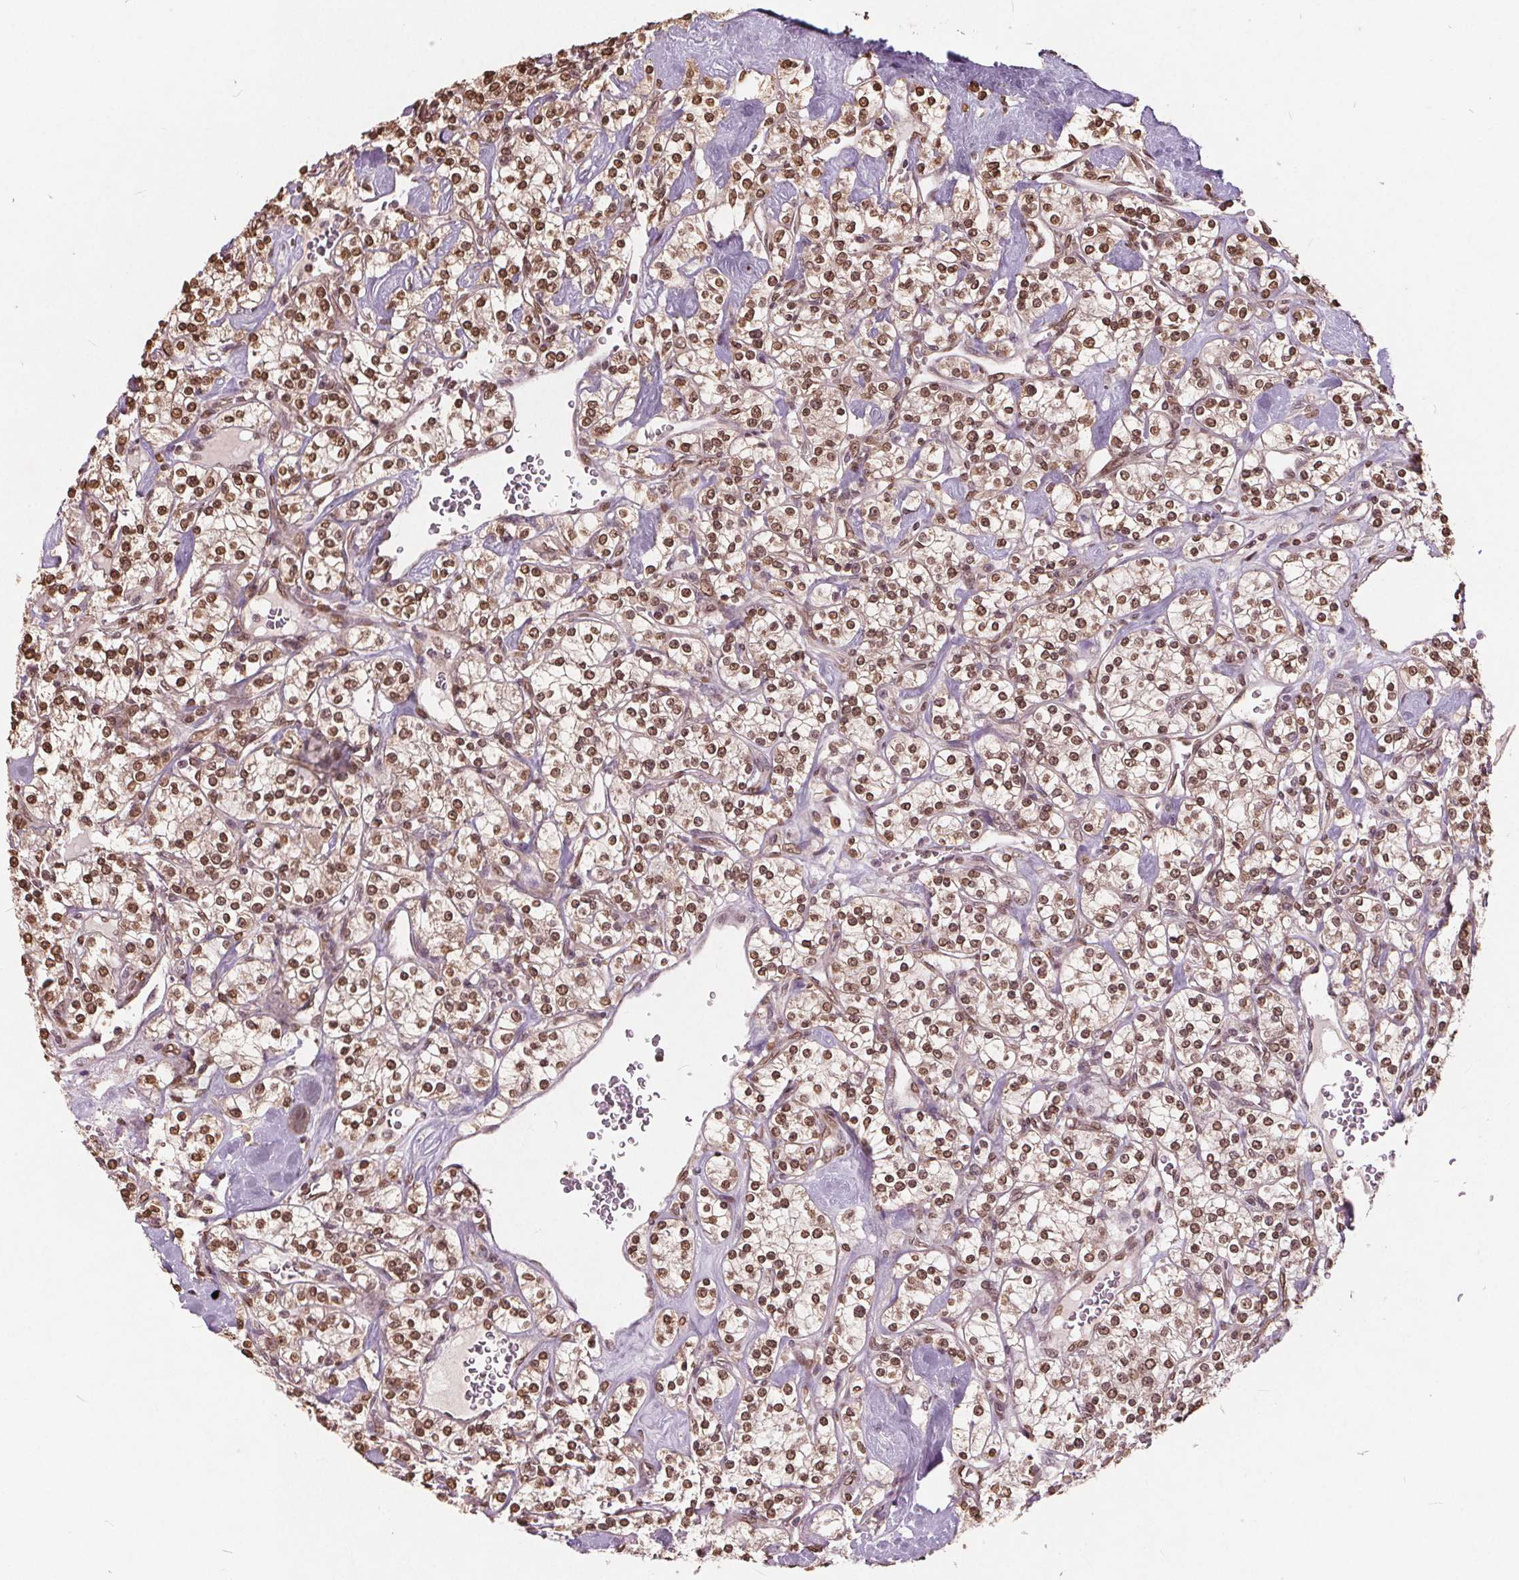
{"staining": {"intensity": "moderate", "quantity": ">75%", "location": "nuclear"}, "tissue": "renal cancer", "cell_type": "Tumor cells", "image_type": "cancer", "snomed": [{"axis": "morphology", "description": "Adenocarcinoma, NOS"}, {"axis": "topography", "description": "Kidney"}], "caption": "Adenocarcinoma (renal) tissue reveals moderate nuclear expression in about >75% of tumor cells The protein is shown in brown color, while the nuclei are stained blue.", "gene": "HIF1AN", "patient": {"sex": "male", "age": 77}}